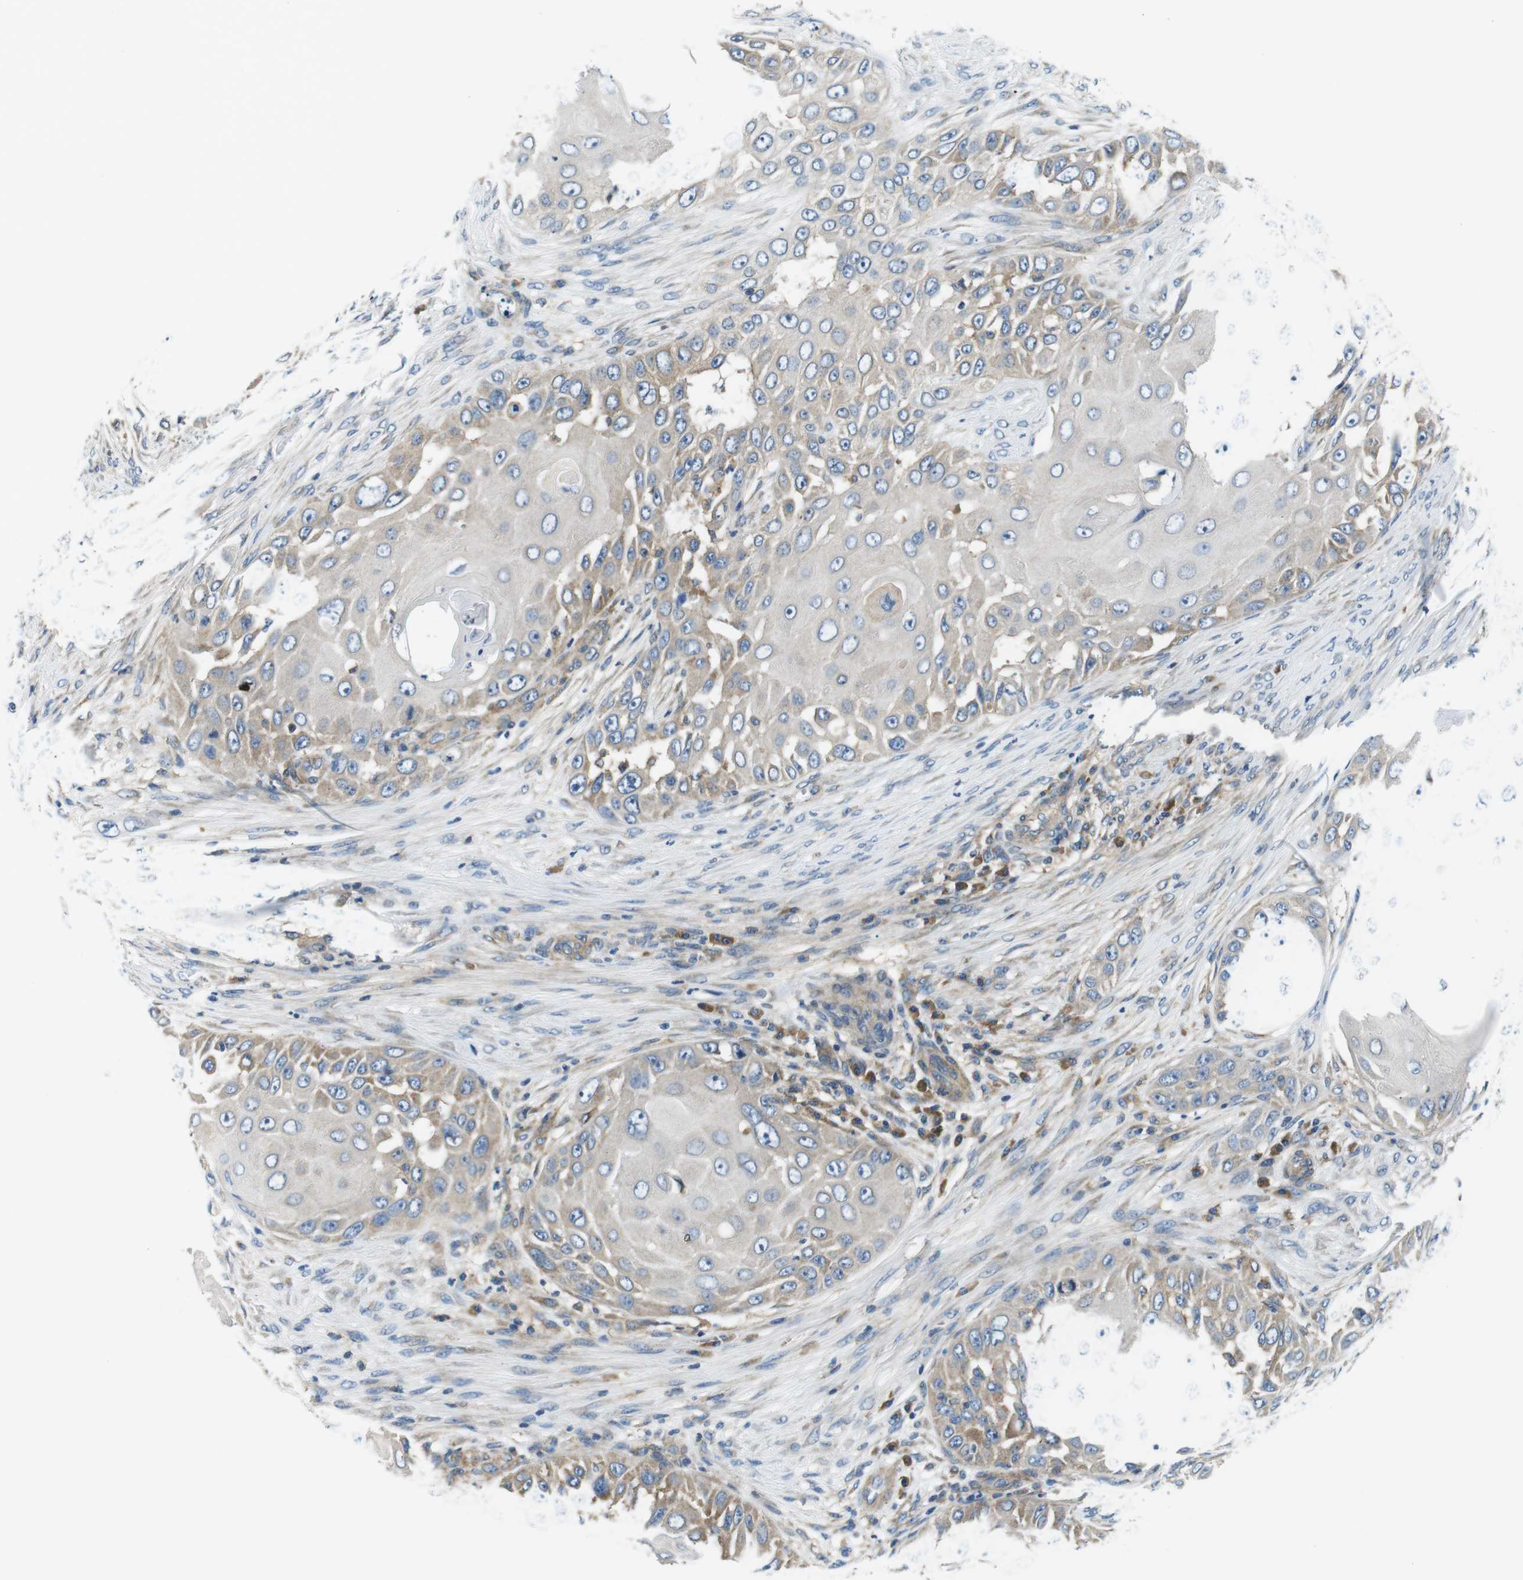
{"staining": {"intensity": "moderate", "quantity": "25%-75%", "location": "cytoplasmic/membranous"}, "tissue": "skin cancer", "cell_type": "Tumor cells", "image_type": "cancer", "snomed": [{"axis": "morphology", "description": "Squamous cell carcinoma, NOS"}, {"axis": "topography", "description": "Skin"}], "caption": "Human skin squamous cell carcinoma stained with a brown dye exhibits moderate cytoplasmic/membranous positive staining in approximately 25%-75% of tumor cells.", "gene": "EIF2B5", "patient": {"sex": "female", "age": 44}}